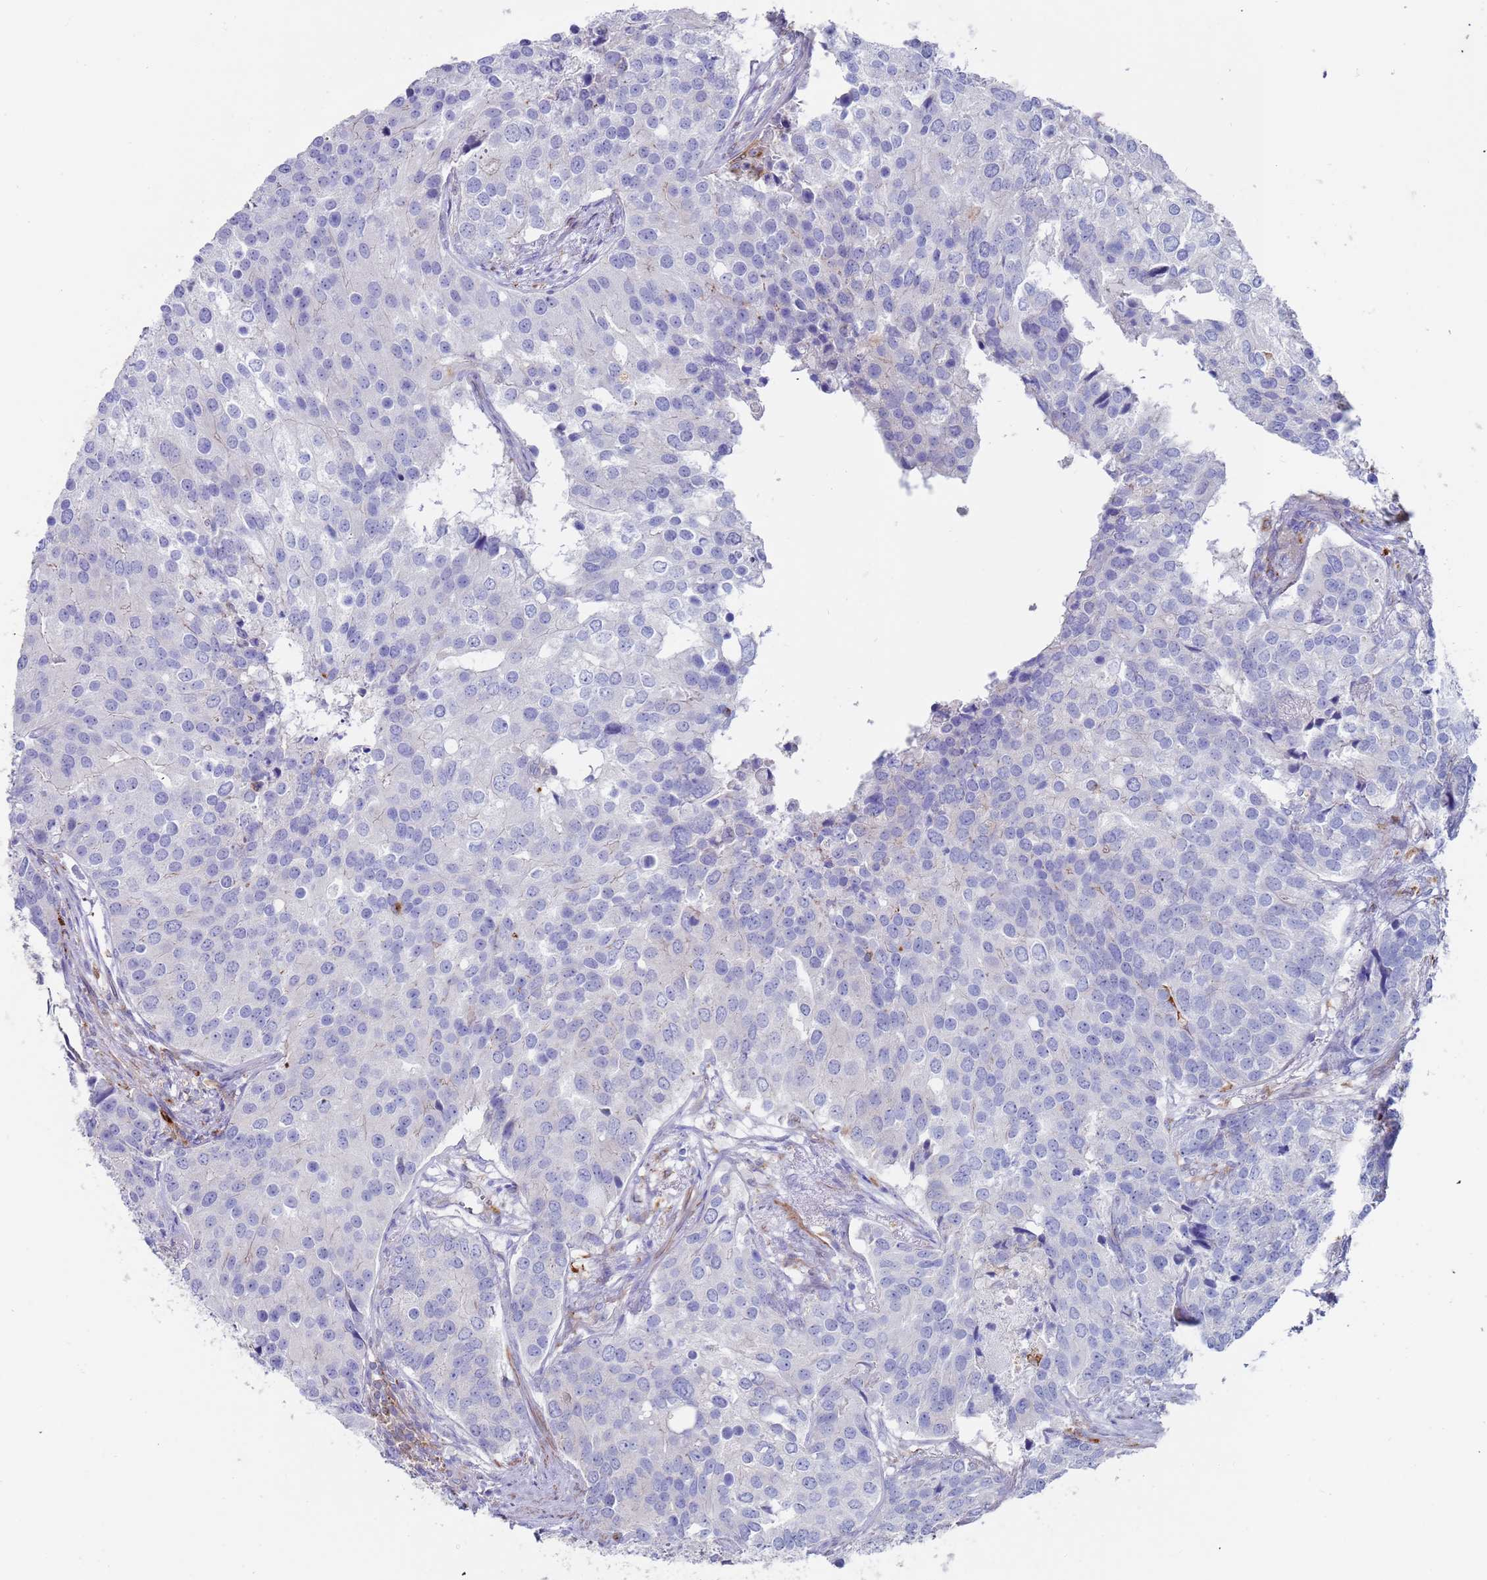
{"staining": {"intensity": "negative", "quantity": "none", "location": "none"}, "tissue": "prostate cancer", "cell_type": "Tumor cells", "image_type": "cancer", "snomed": [{"axis": "morphology", "description": "Adenocarcinoma, High grade"}, {"axis": "topography", "description": "Prostate"}], "caption": "The immunohistochemistry (IHC) image has no significant staining in tumor cells of prostate cancer tissue.", "gene": "GREB1L", "patient": {"sex": "male", "age": 62}}